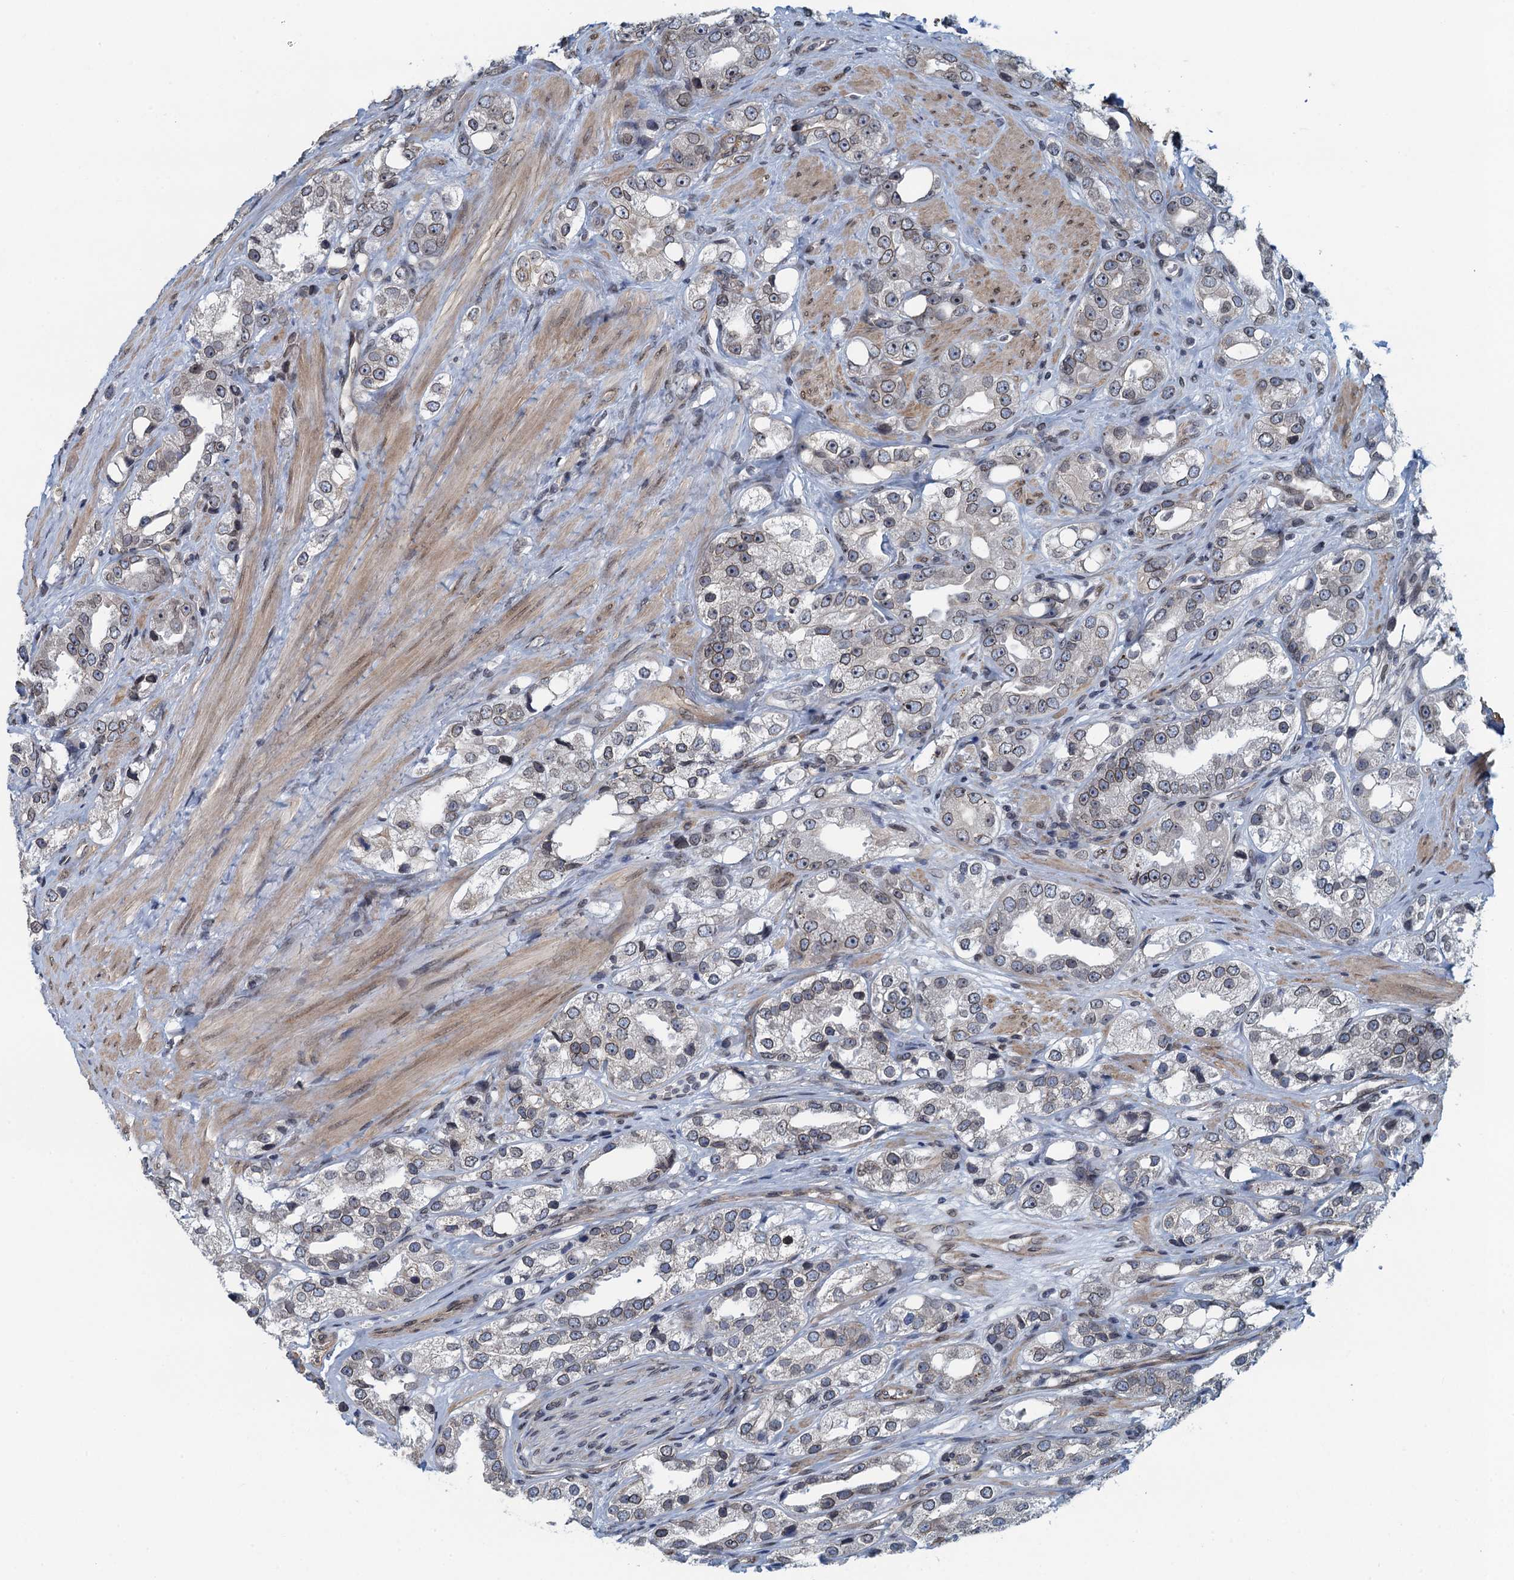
{"staining": {"intensity": "weak", "quantity": ">75%", "location": "cytoplasmic/membranous,nuclear"}, "tissue": "prostate cancer", "cell_type": "Tumor cells", "image_type": "cancer", "snomed": [{"axis": "morphology", "description": "Adenocarcinoma, NOS"}, {"axis": "topography", "description": "Prostate"}], "caption": "Weak cytoplasmic/membranous and nuclear positivity for a protein is seen in about >75% of tumor cells of adenocarcinoma (prostate) using IHC.", "gene": "CCDC34", "patient": {"sex": "male", "age": 79}}